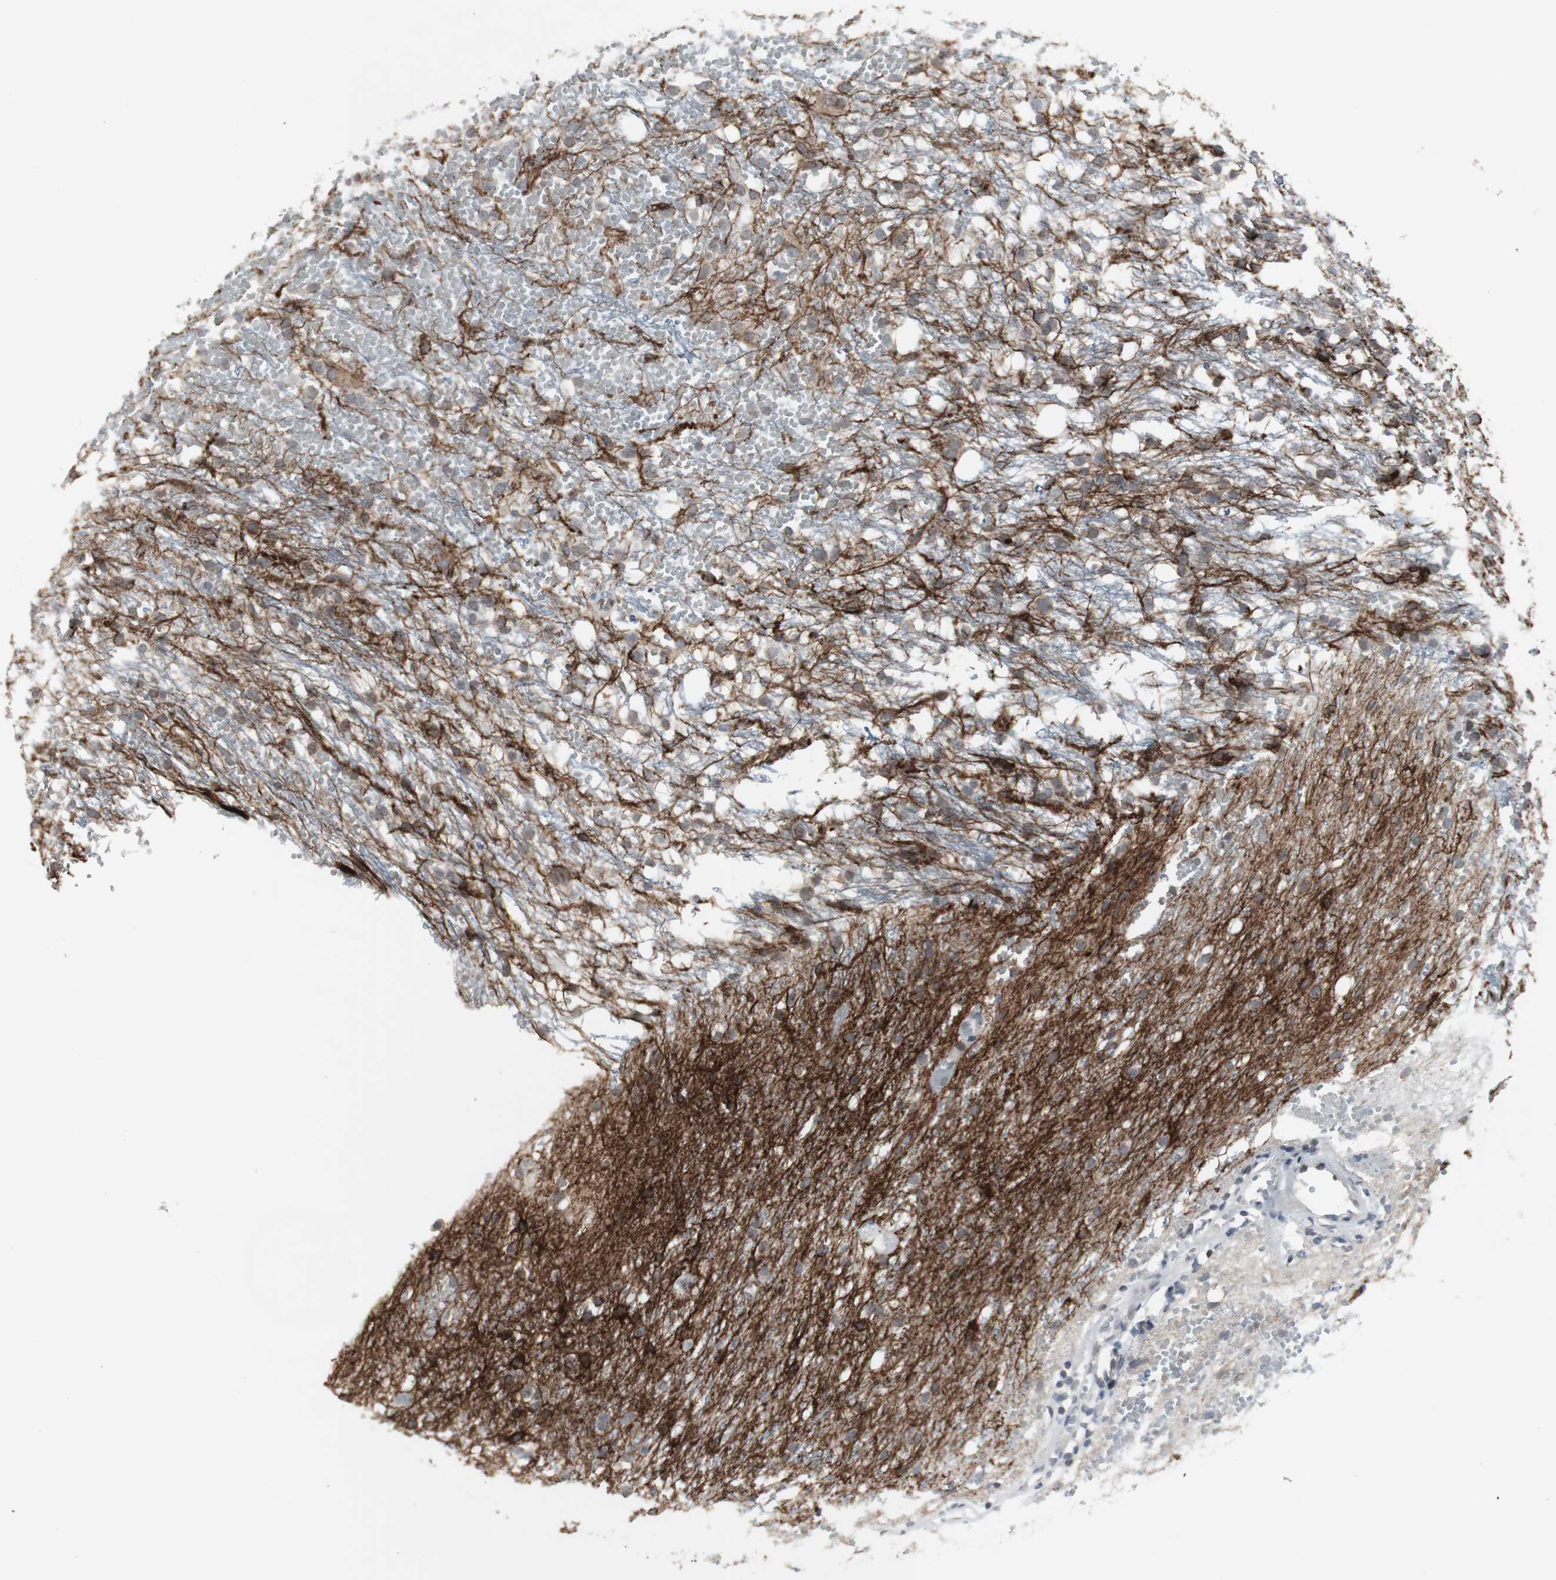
{"staining": {"intensity": "negative", "quantity": "none", "location": "none"}, "tissue": "glioma", "cell_type": "Tumor cells", "image_type": "cancer", "snomed": [{"axis": "morphology", "description": "Glioma, malignant, High grade"}, {"axis": "topography", "description": "Brain"}], "caption": "Glioma stained for a protein using immunohistochemistry (IHC) displays no positivity tumor cells.", "gene": "ZNF396", "patient": {"sex": "female", "age": 59}}